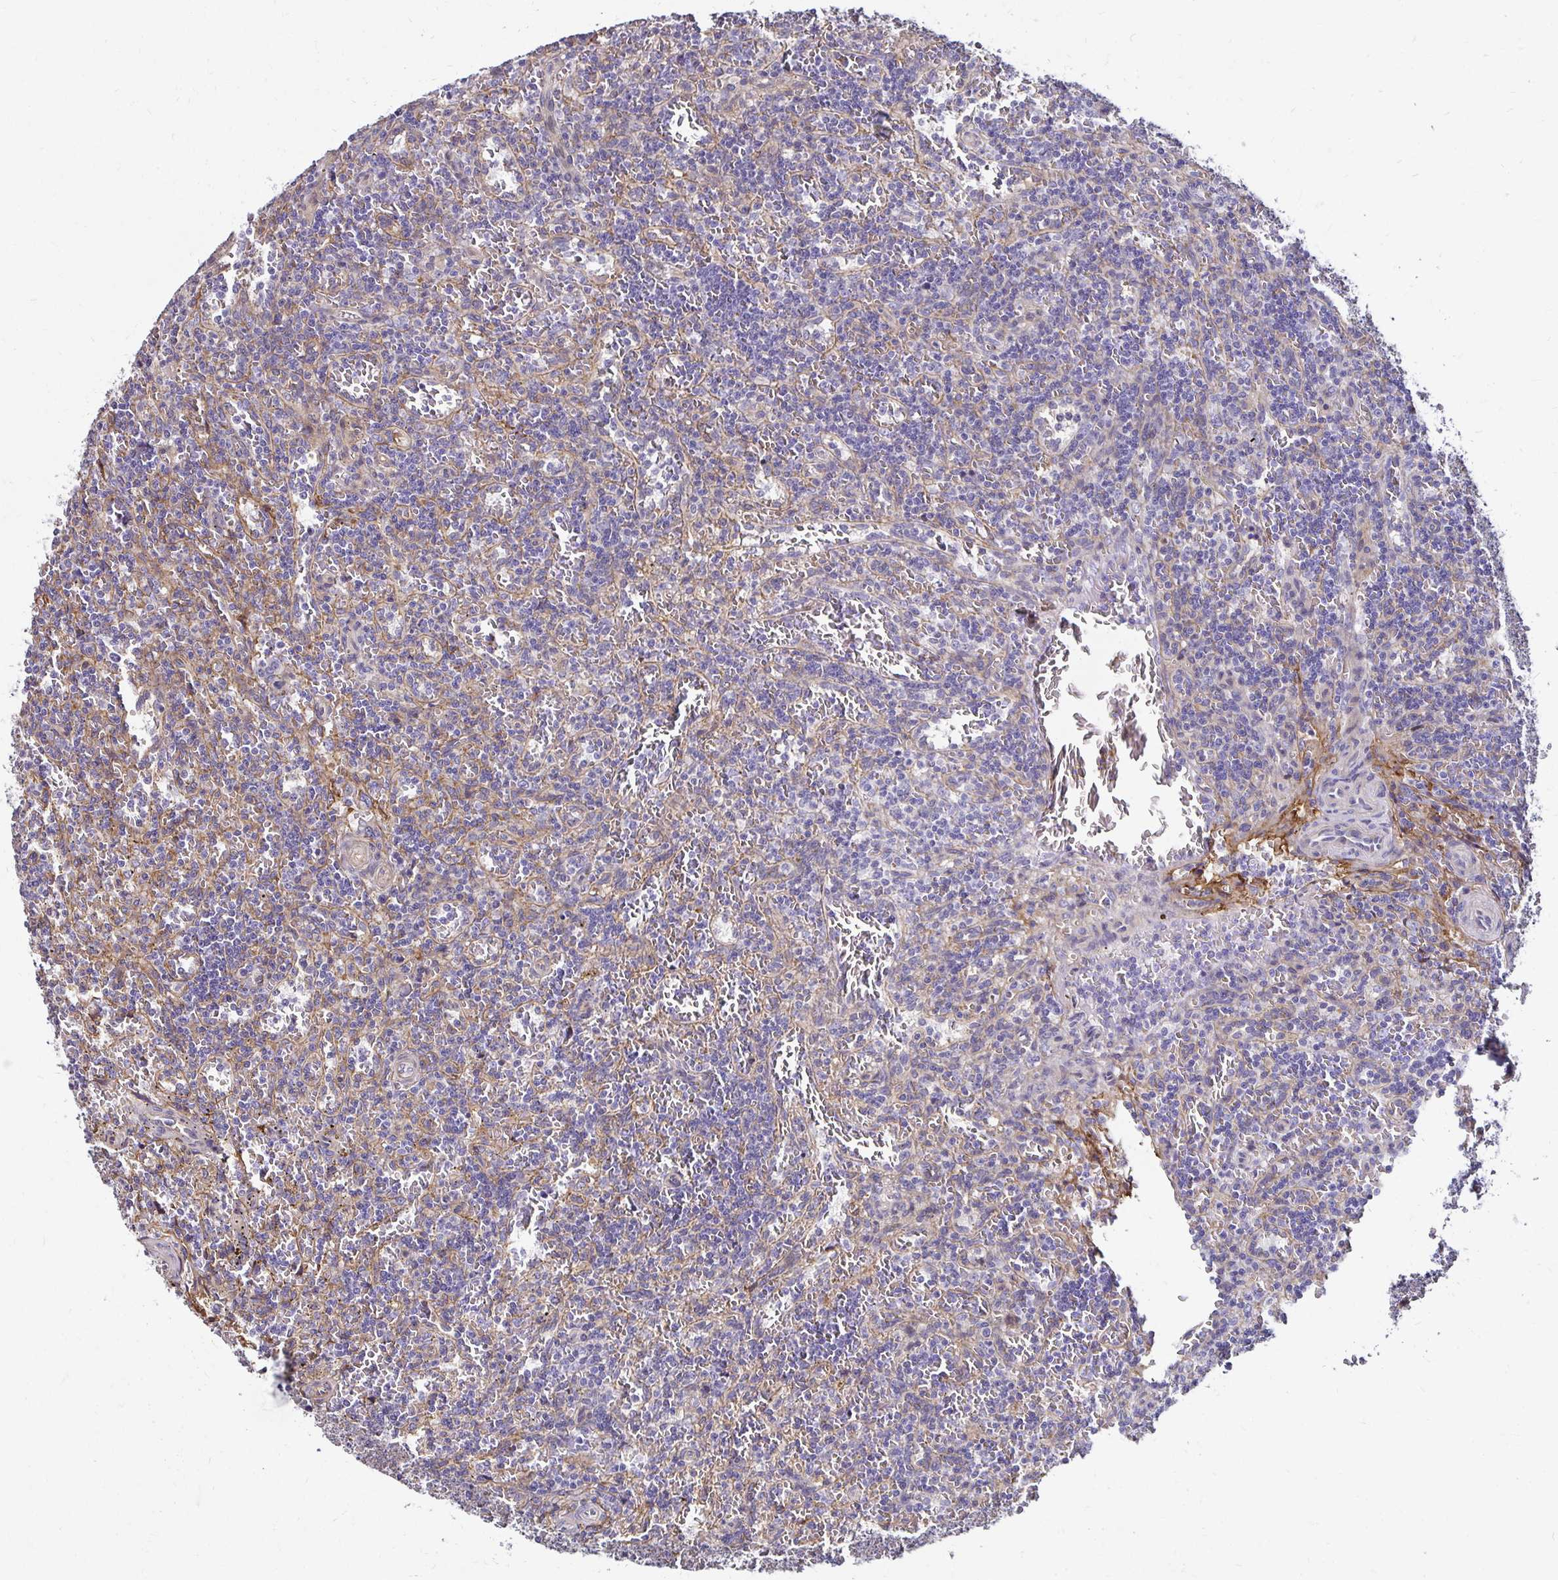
{"staining": {"intensity": "negative", "quantity": "none", "location": "none"}, "tissue": "lymphoma", "cell_type": "Tumor cells", "image_type": "cancer", "snomed": [{"axis": "morphology", "description": "Malignant lymphoma, non-Hodgkin's type, Low grade"}, {"axis": "topography", "description": "Spleen"}], "caption": "This is an immunohistochemistry image of malignant lymphoma, non-Hodgkin's type (low-grade). There is no positivity in tumor cells.", "gene": "ITGB1", "patient": {"sex": "male", "age": 73}}